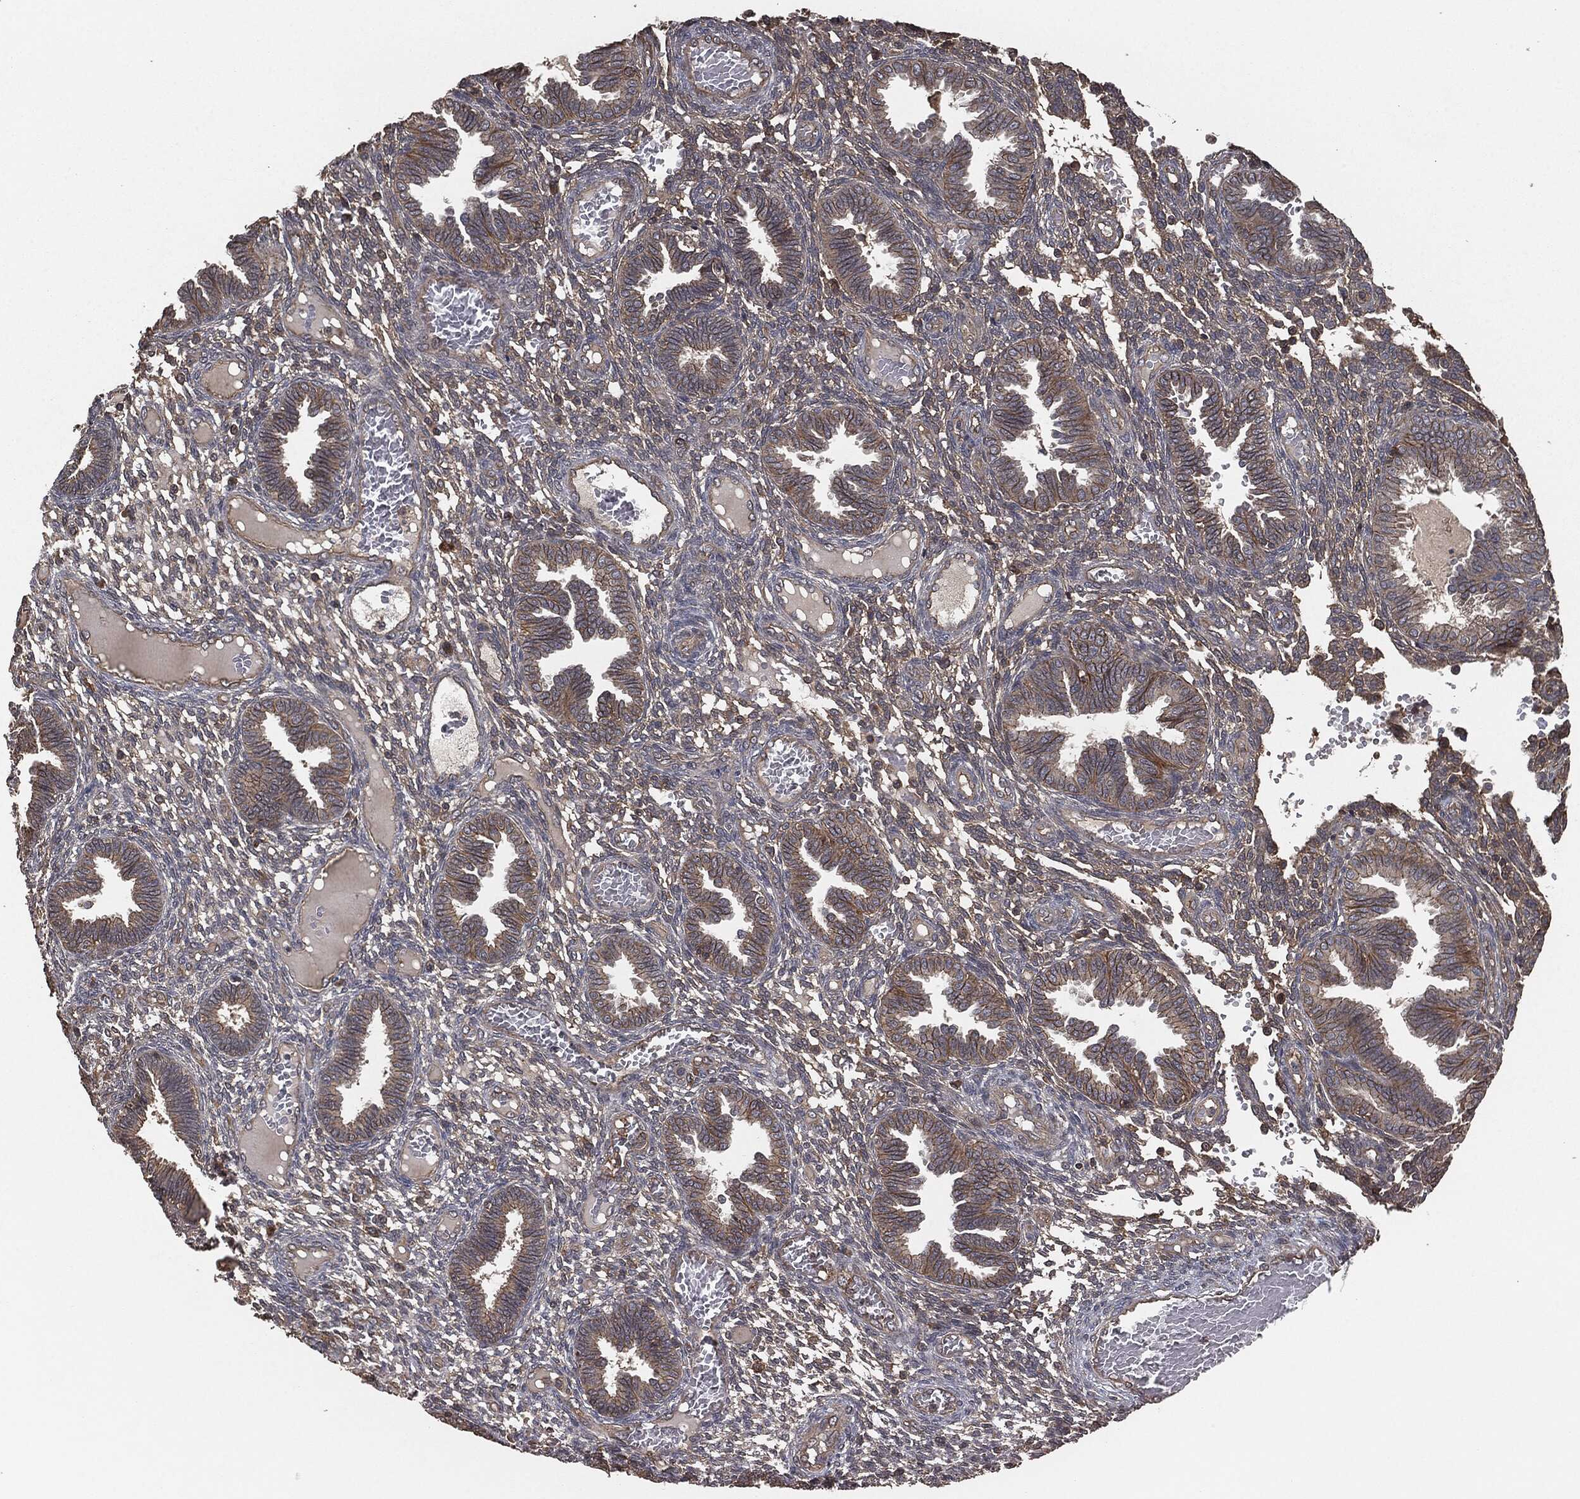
{"staining": {"intensity": "negative", "quantity": "none", "location": "none"}, "tissue": "endometrium", "cell_type": "Cells in endometrial stroma", "image_type": "normal", "snomed": [{"axis": "morphology", "description": "Normal tissue, NOS"}, {"axis": "topography", "description": "Endometrium"}], "caption": "The IHC image has no significant positivity in cells in endometrial stroma of endometrium. (DAB (3,3'-diaminobenzidine) immunohistochemistry (IHC), high magnification).", "gene": "ERBIN", "patient": {"sex": "female", "age": 42}}